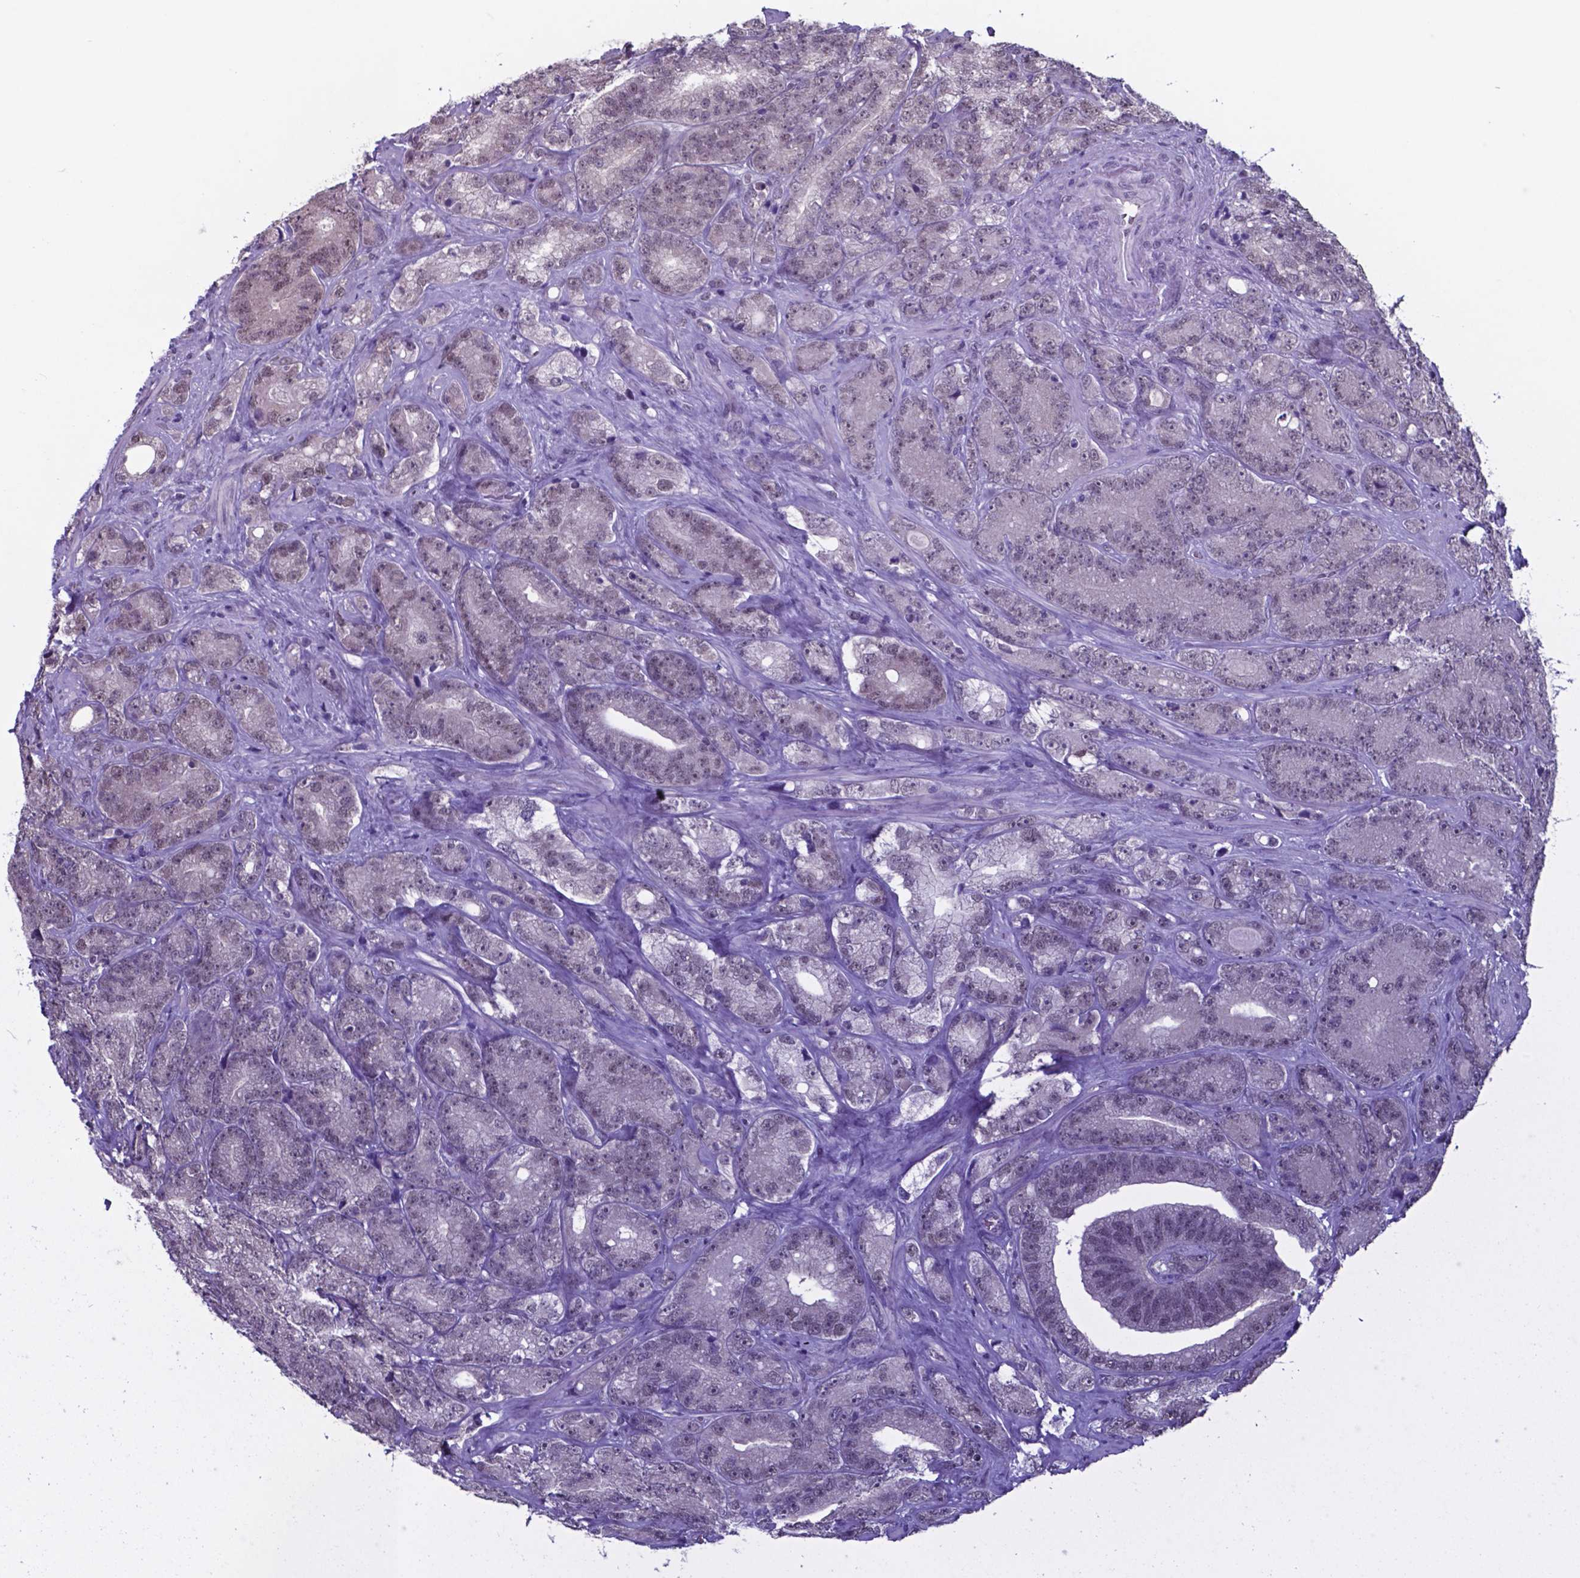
{"staining": {"intensity": "weak", "quantity": "<25%", "location": "nuclear"}, "tissue": "prostate cancer", "cell_type": "Tumor cells", "image_type": "cancer", "snomed": [{"axis": "morphology", "description": "Adenocarcinoma, NOS"}, {"axis": "topography", "description": "Prostate"}], "caption": "Immunohistochemistry (IHC) histopathology image of neoplastic tissue: adenocarcinoma (prostate) stained with DAB (3,3'-diaminobenzidine) reveals no significant protein expression in tumor cells.", "gene": "UBA1", "patient": {"sex": "male", "age": 63}}